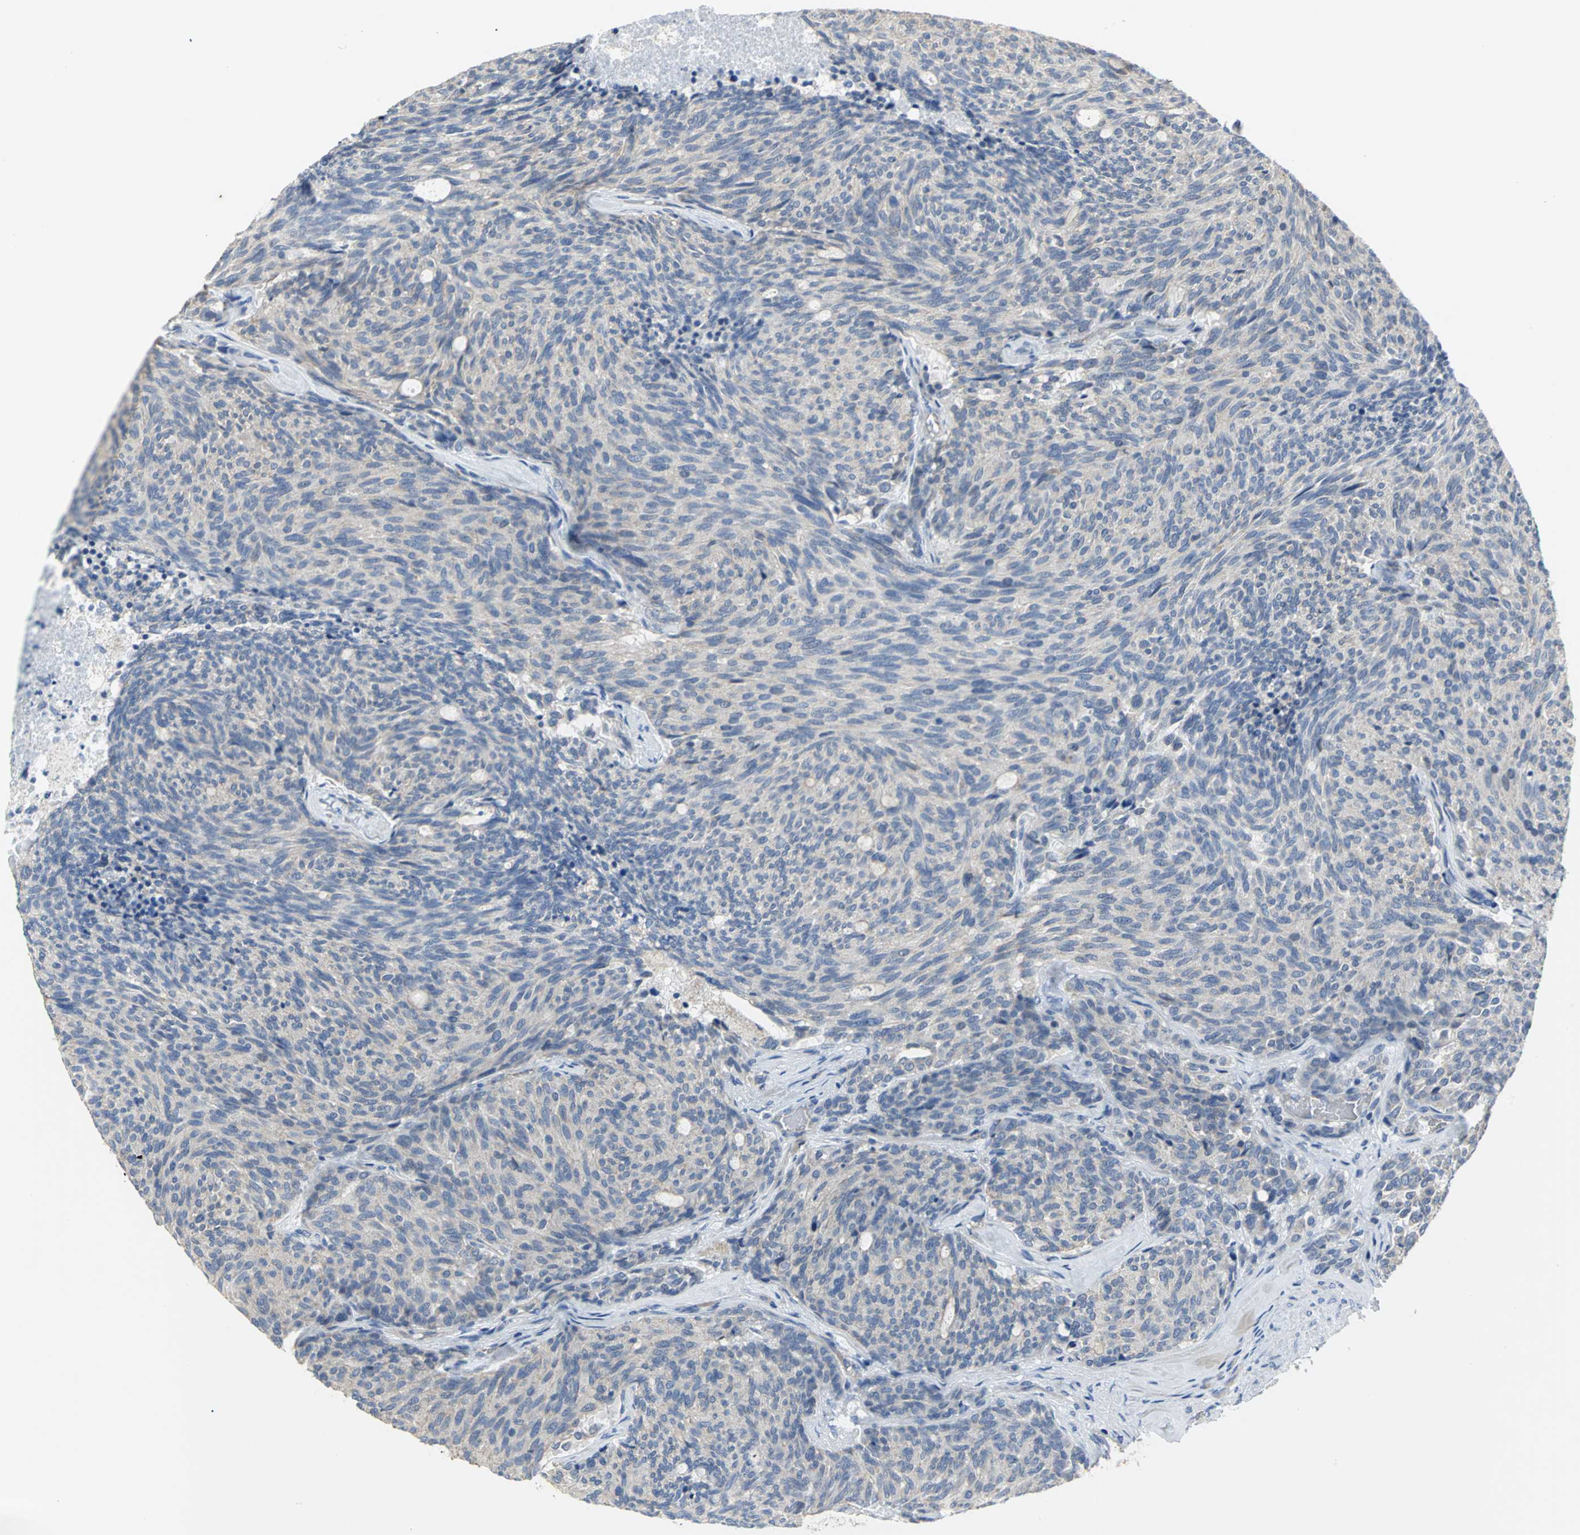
{"staining": {"intensity": "negative", "quantity": "none", "location": "none"}, "tissue": "carcinoid", "cell_type": "Tumor cells", "image_type": "cancer", "snomed": [{"axis": "morphology", "description": "Carcinoid, malignant, NOS"}, {"axis": "topography", "description": "Pancreas"}], "caption": "Immunohistochemistry of human carcinoid (malignant) displays no expression in tumor cells. (DAB (3,3'-diaminobenzidine) immunohistochemistry visualized using brightfield microscopy, high magnification).", "gene": "HTR1F", "patient": {"sex": "female", "age": 54}}